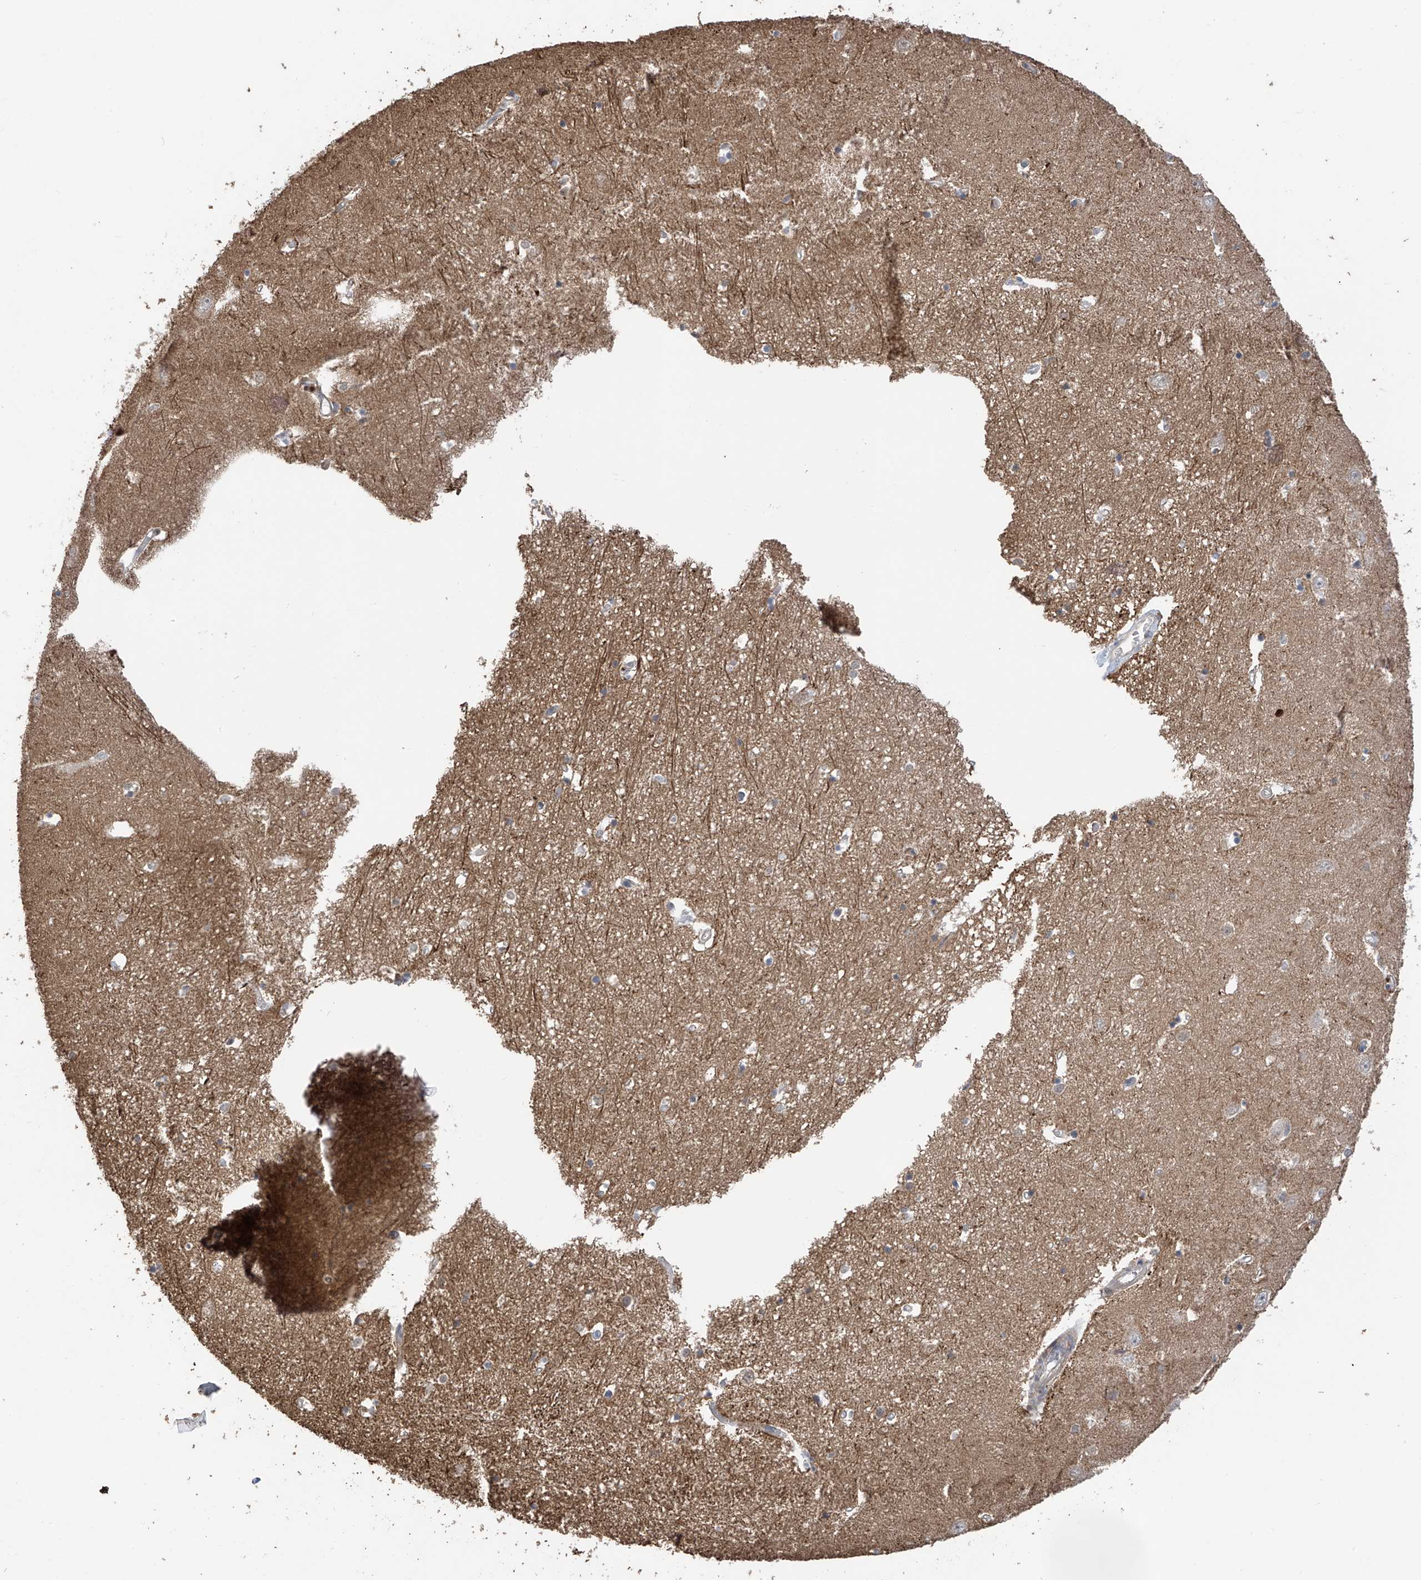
{"staining": {"intensity": "weak", "quantity": "<25%", "location": "cytoplasmic/membranous"}, "tissue": "hippocampus", "cell_type": "Glial cells", "image_type": "normal", "snomed": [{"axis": "morphology", "description": "Normal tissue, NOS"}, {"axis": "topography", "description": "Hippocampus"}], "caption": "Immunohistochemistry image of unremarkable hippocampus stained for a protein (brown), which demonstrates no positivity in glial cells.", "gene": "RPAIN", "patient": {"sex": "female", "age": 64}}